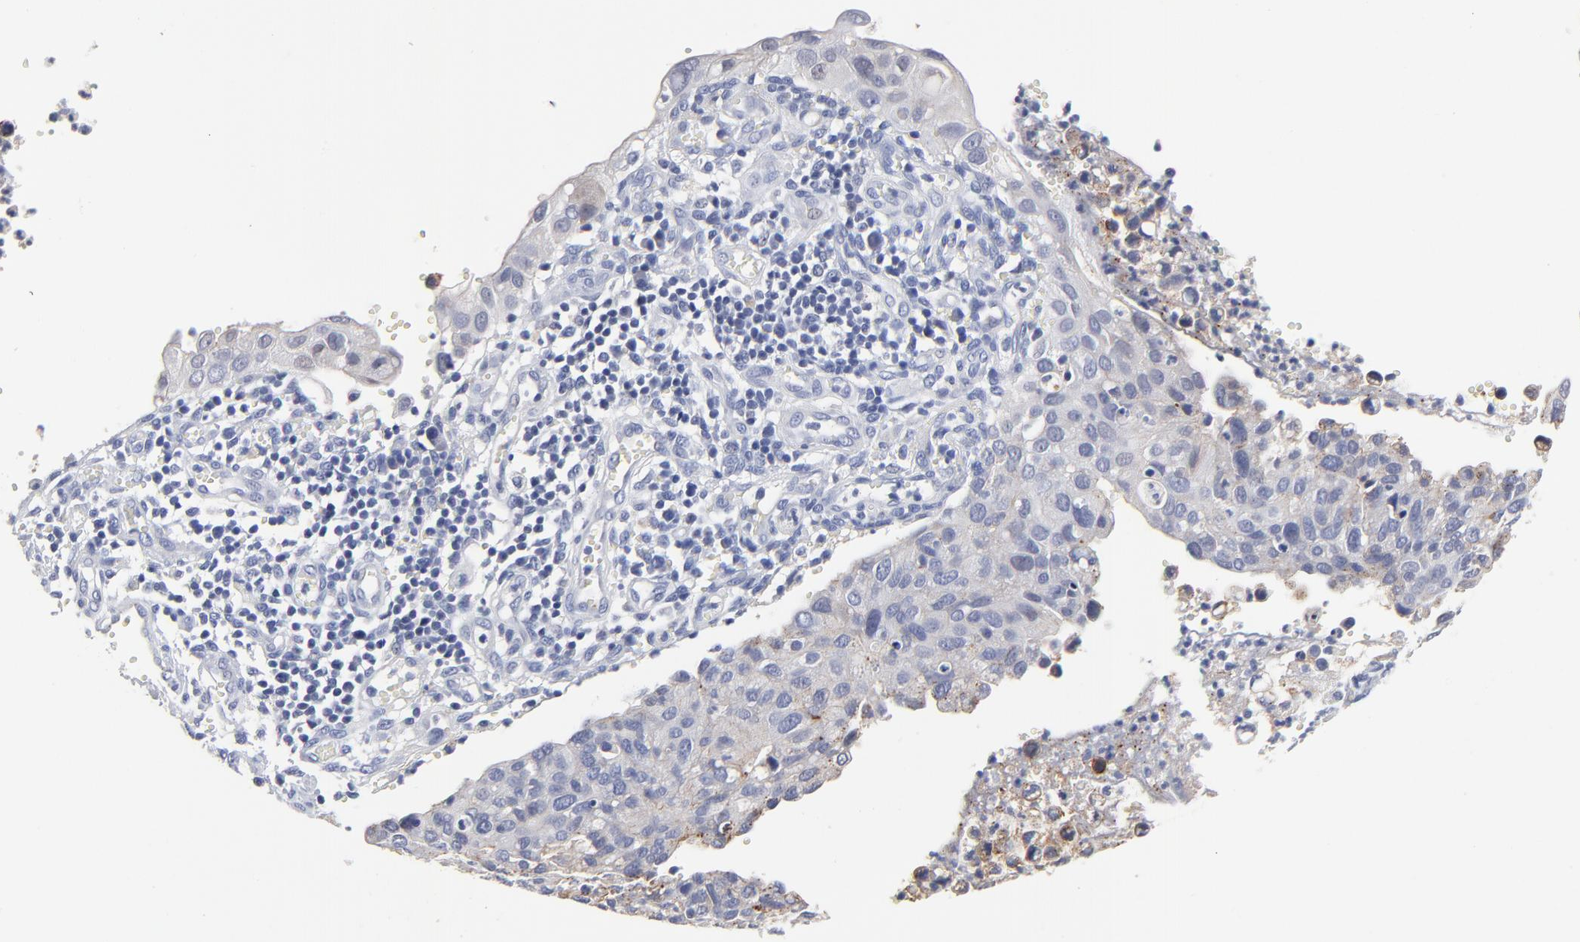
{"staining": {"intensity": "negative", "quantity": "none", "location": "none"}, "tissue": "cervical cancer", "cell_type": "Tumor cells", "image_type": "cancer", "snomed": [{"axis": "morphology", "description": "Normal tissue, NOS"}, {"axis": "morphology", "description": "Squamous cell carcinoma, NOS"}, {"axis": "topography", "description": "Cervix"}], "caption": "There is no significant positivity in tumor cells of squamous cell carcinoma (cervical).", "gene": "CXADR", "patient": {"sex": "female", "age": 45}}